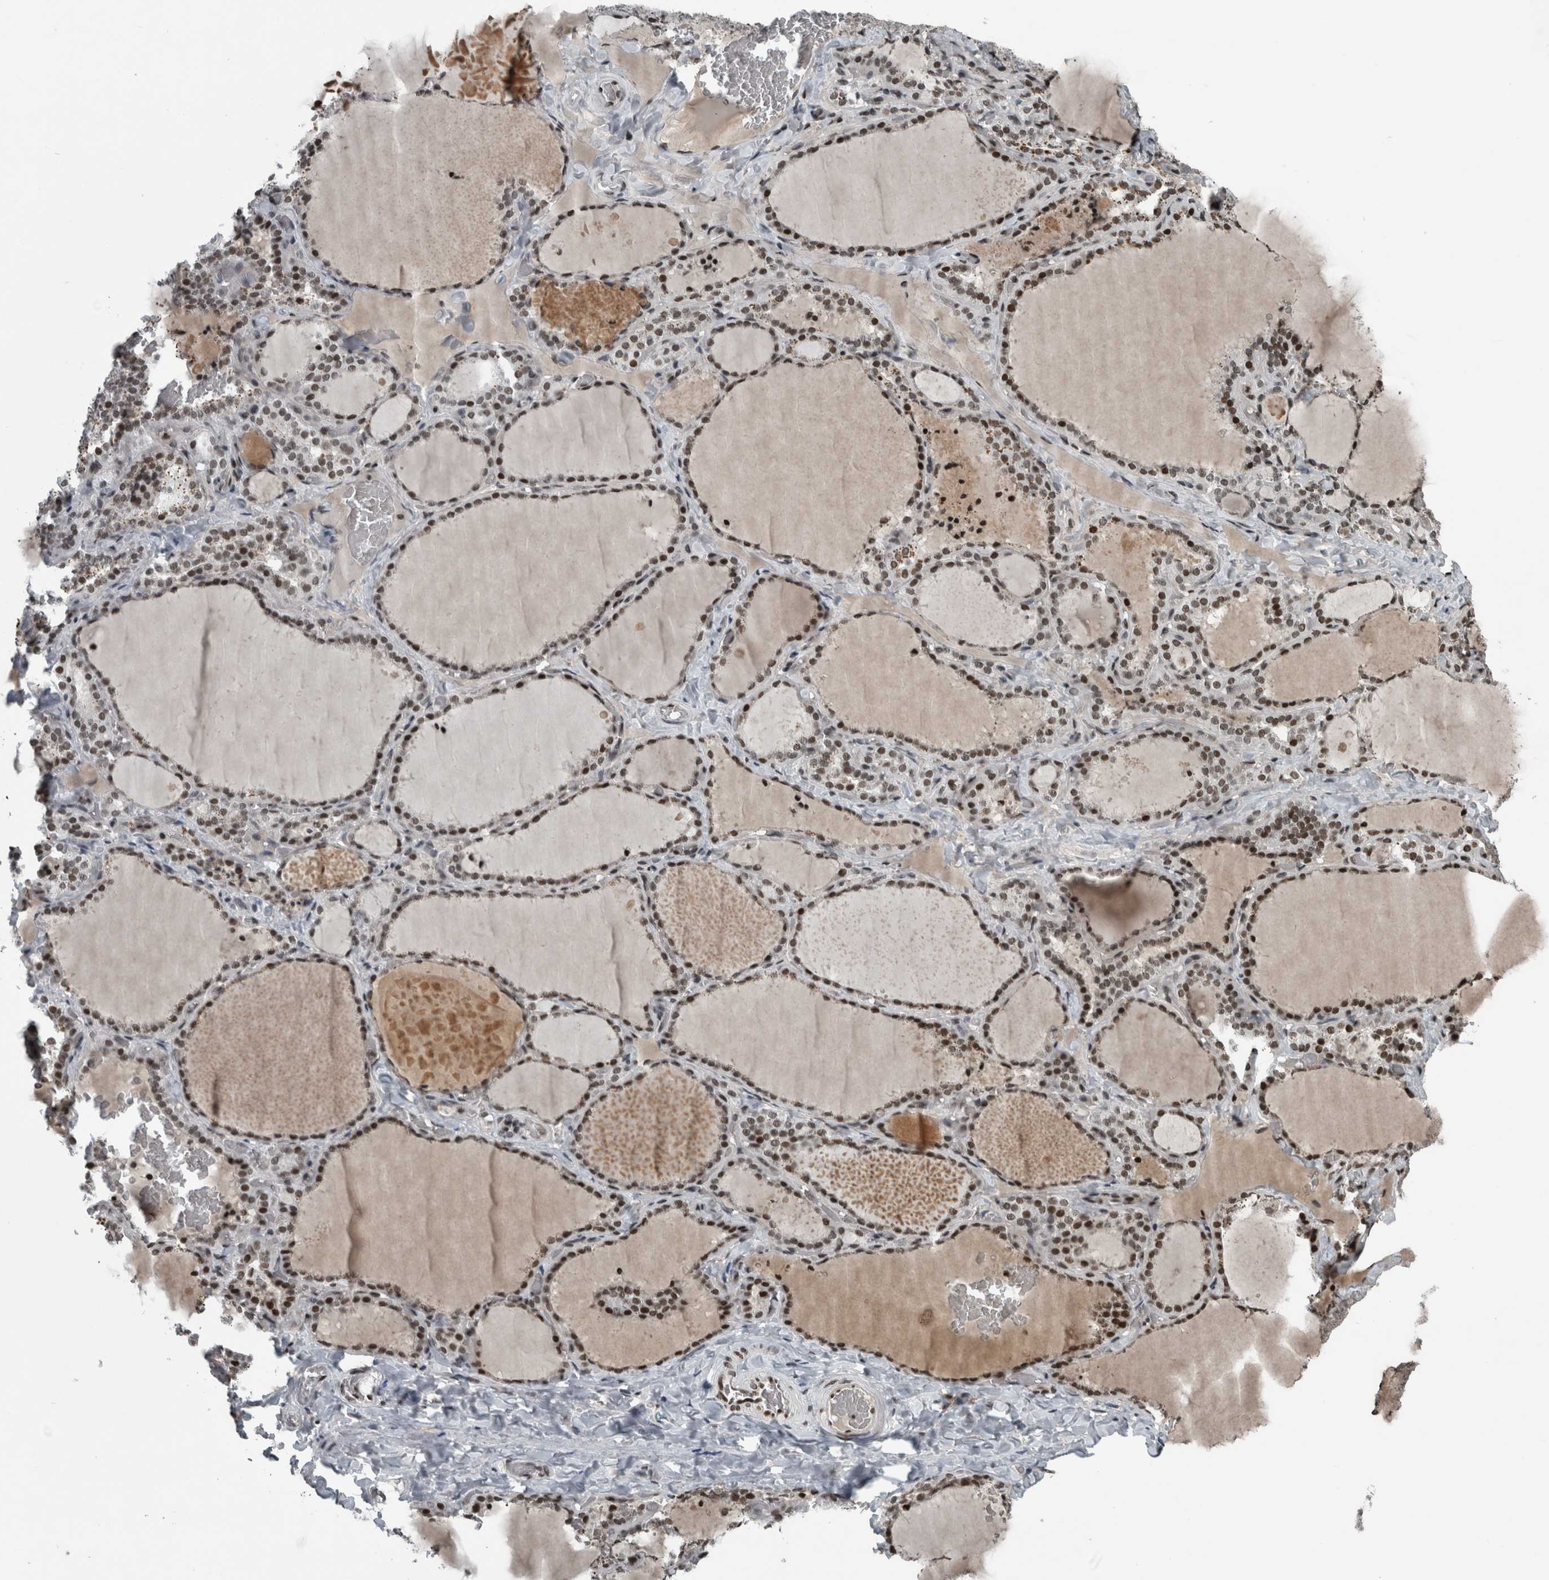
{"staining": {"intensity": "strong", "quantity": ">75%", "location": "nuclear"}, "tissue": "thyroid gland", "cell_type": "Glandular cells", "image_type": "normal", "snomed": [{"axis": "morphology", "description": "Normal tissue, NOS"}, {"axis": "topography", "description": "Thyroid gland"}], "caption": "Brown immunohistochemical staining in benign human thyroid gland demonstrates strong nuclear staining in about >75% of glandular cells. The protein is stained brown, and the nuclei are stained in blue (DAB (3,3'-diaminobenzidine) IHC with brightfield microscopy, high magnification).", "gene": "UNC50", "patient": {"sex": "female", "age": 22}}